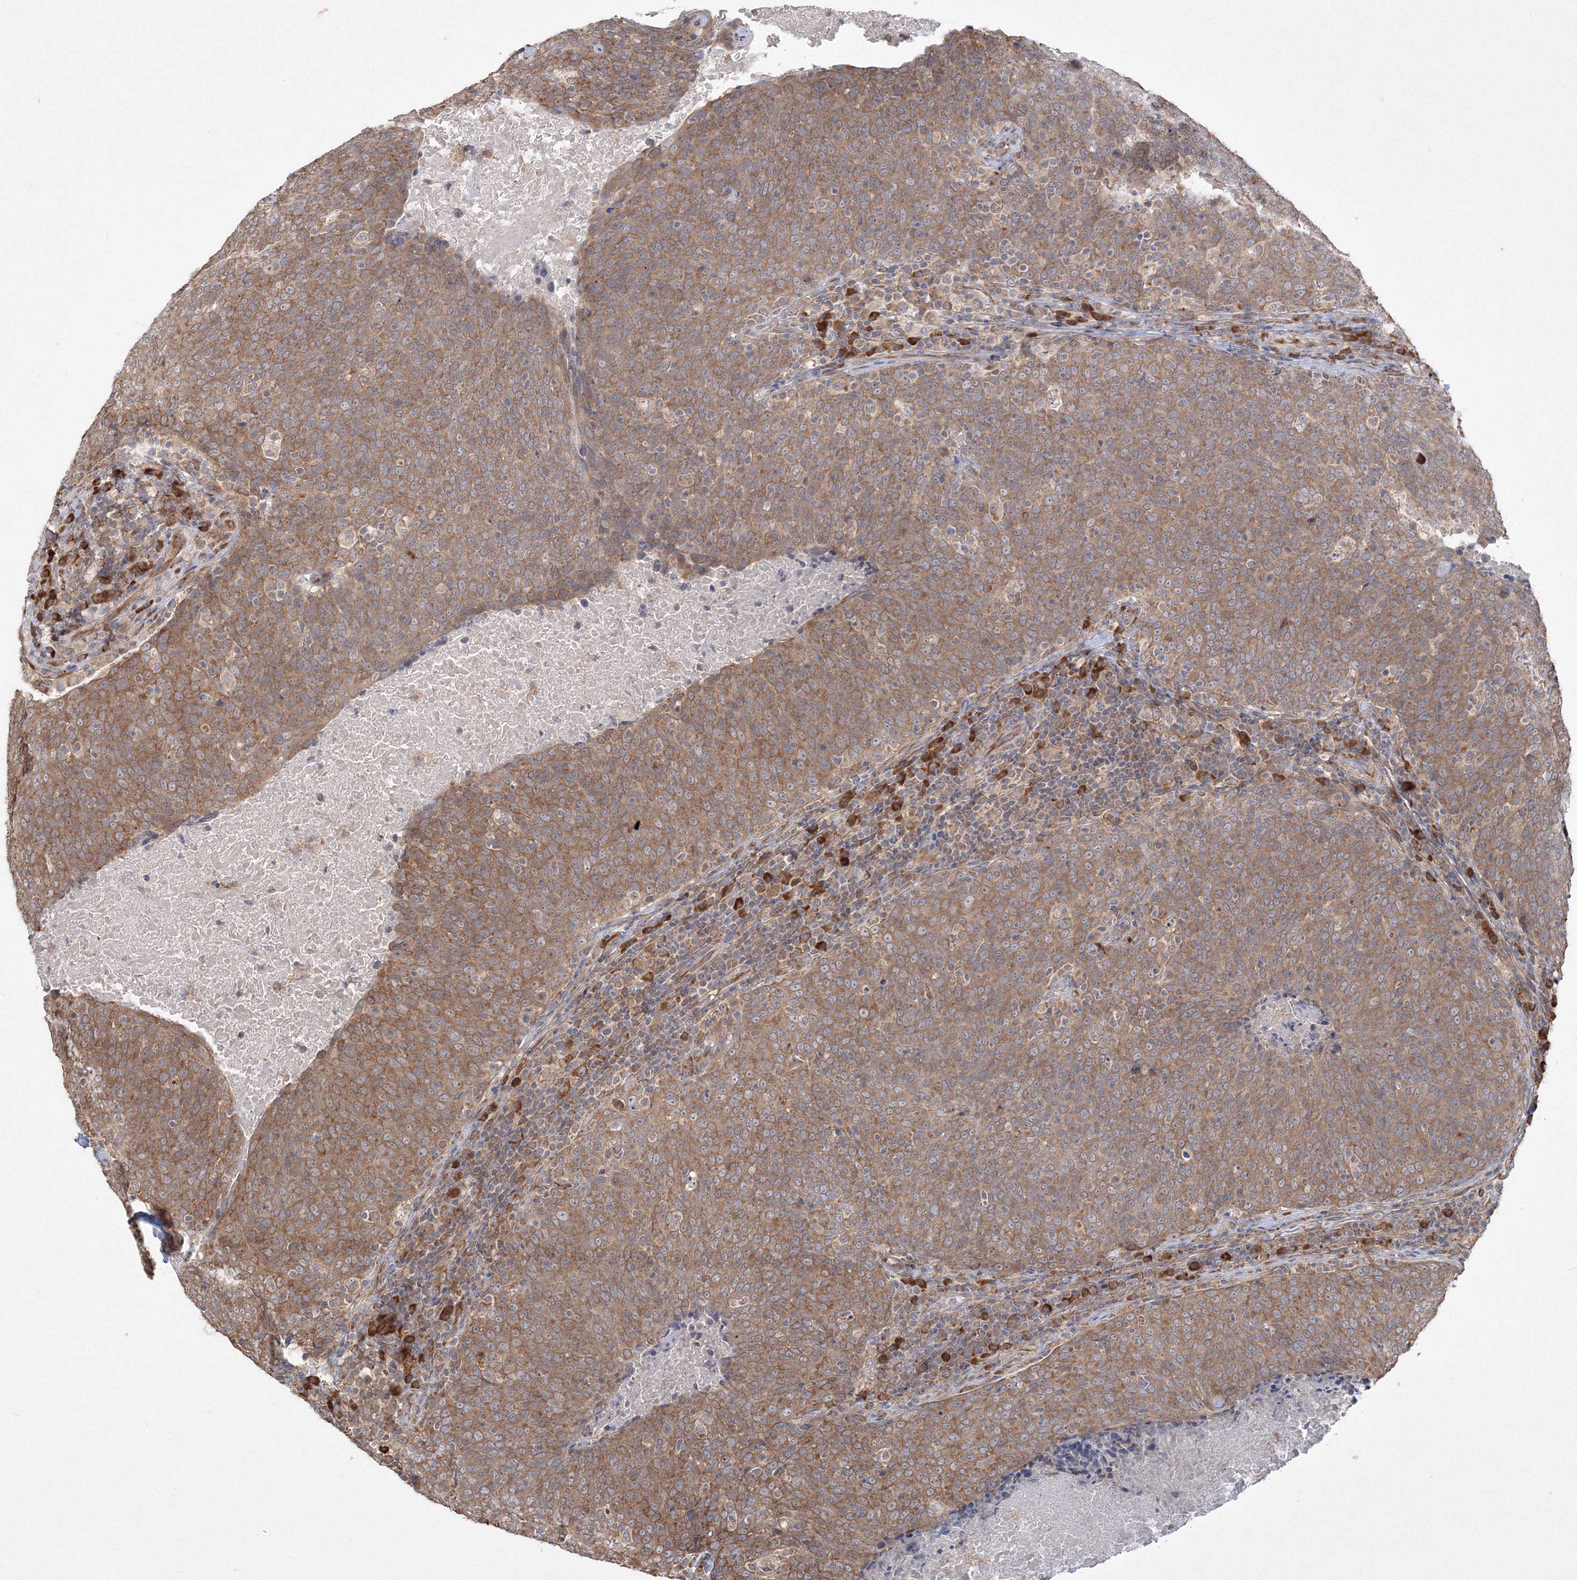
{"staining": {"intensity": "moderate", "quantity": ">75%", "location": "cytoplasmic/membranous"}, "tissue": "head and neck cancer", "cell_type": "Tumor cells", "image_type": "cancer", "snomed": [{"axis": "morphology", "description": "Squamous cell carcinoma, NOS"}, {"axis": "morphology", "description": "Squamous cell carcinoma, metastatic, NOS"}, {"axis": "topography", "description": "Lymph node"}, {"axis": "topography", "description": "Head-Neck"}], "caption": "Head and neck cancer stained with IHC exhibits moderate cytoplasmic/membranous positivity in about >75% of tumor cells.", "gene": "FBXL8", "patient": {"sex": "male", "age": 62}}